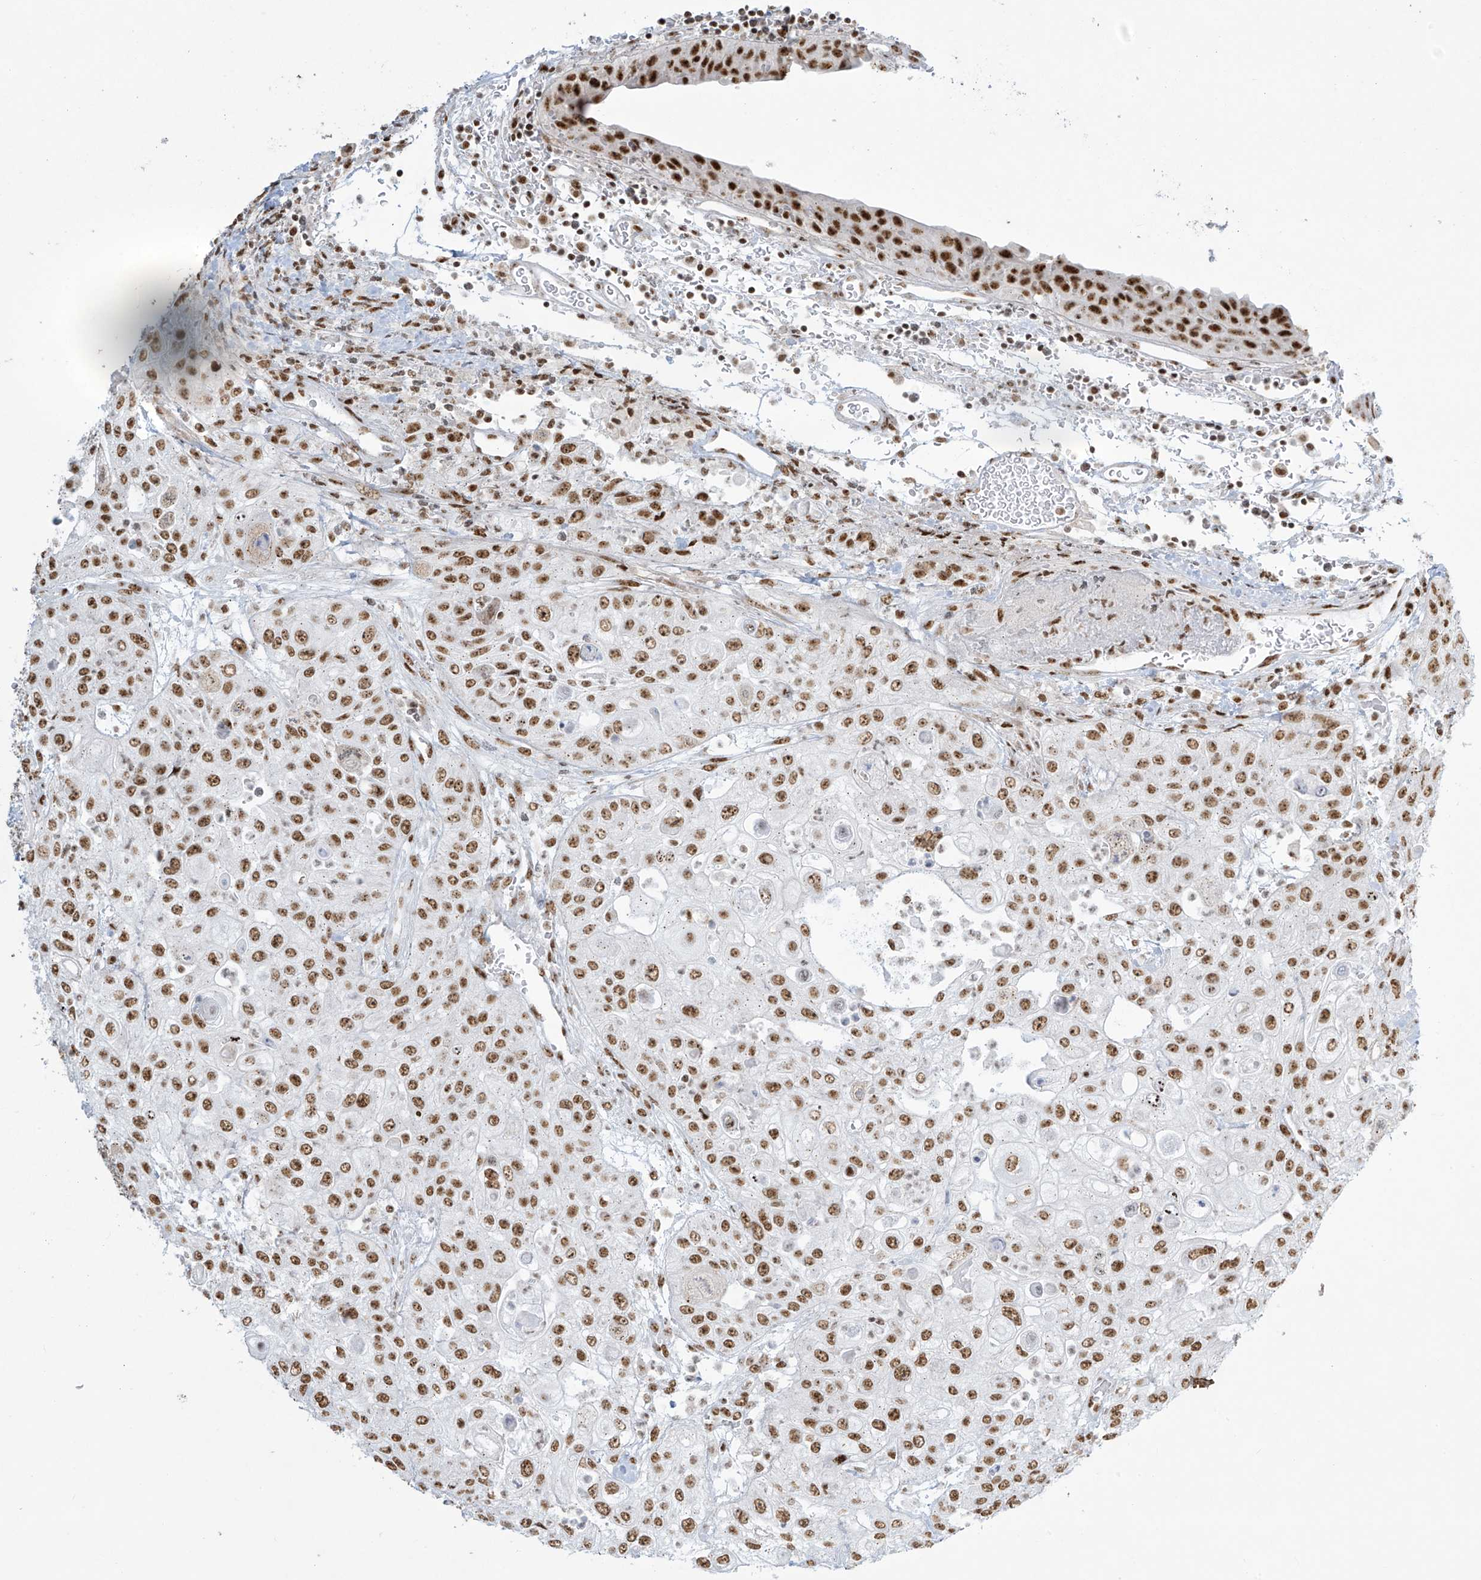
{"staining": {"intensity": "moderate", "quantity": ">75%", "location": "nuclear"}, "tissue": "urothelial cancer", "cell_type": "Tumor cells", "image_type": "cancer", "snomed": [{"axis": "morphology", "description": "Urothelial carcinoma, High grade"}, {"axis": "topography", "description": "Urinary bladder"}], "caption": "Immunohistochemical staining of human high-grade urothelial carcinoma reveals moderate nuclear protein positivity in about >75% of tumor cells. (DAB IHC, brown staining for protein, blue staining for nuclei).", "gene": "MS4A6A", "patient": {"sex": "female", "age": 79}}